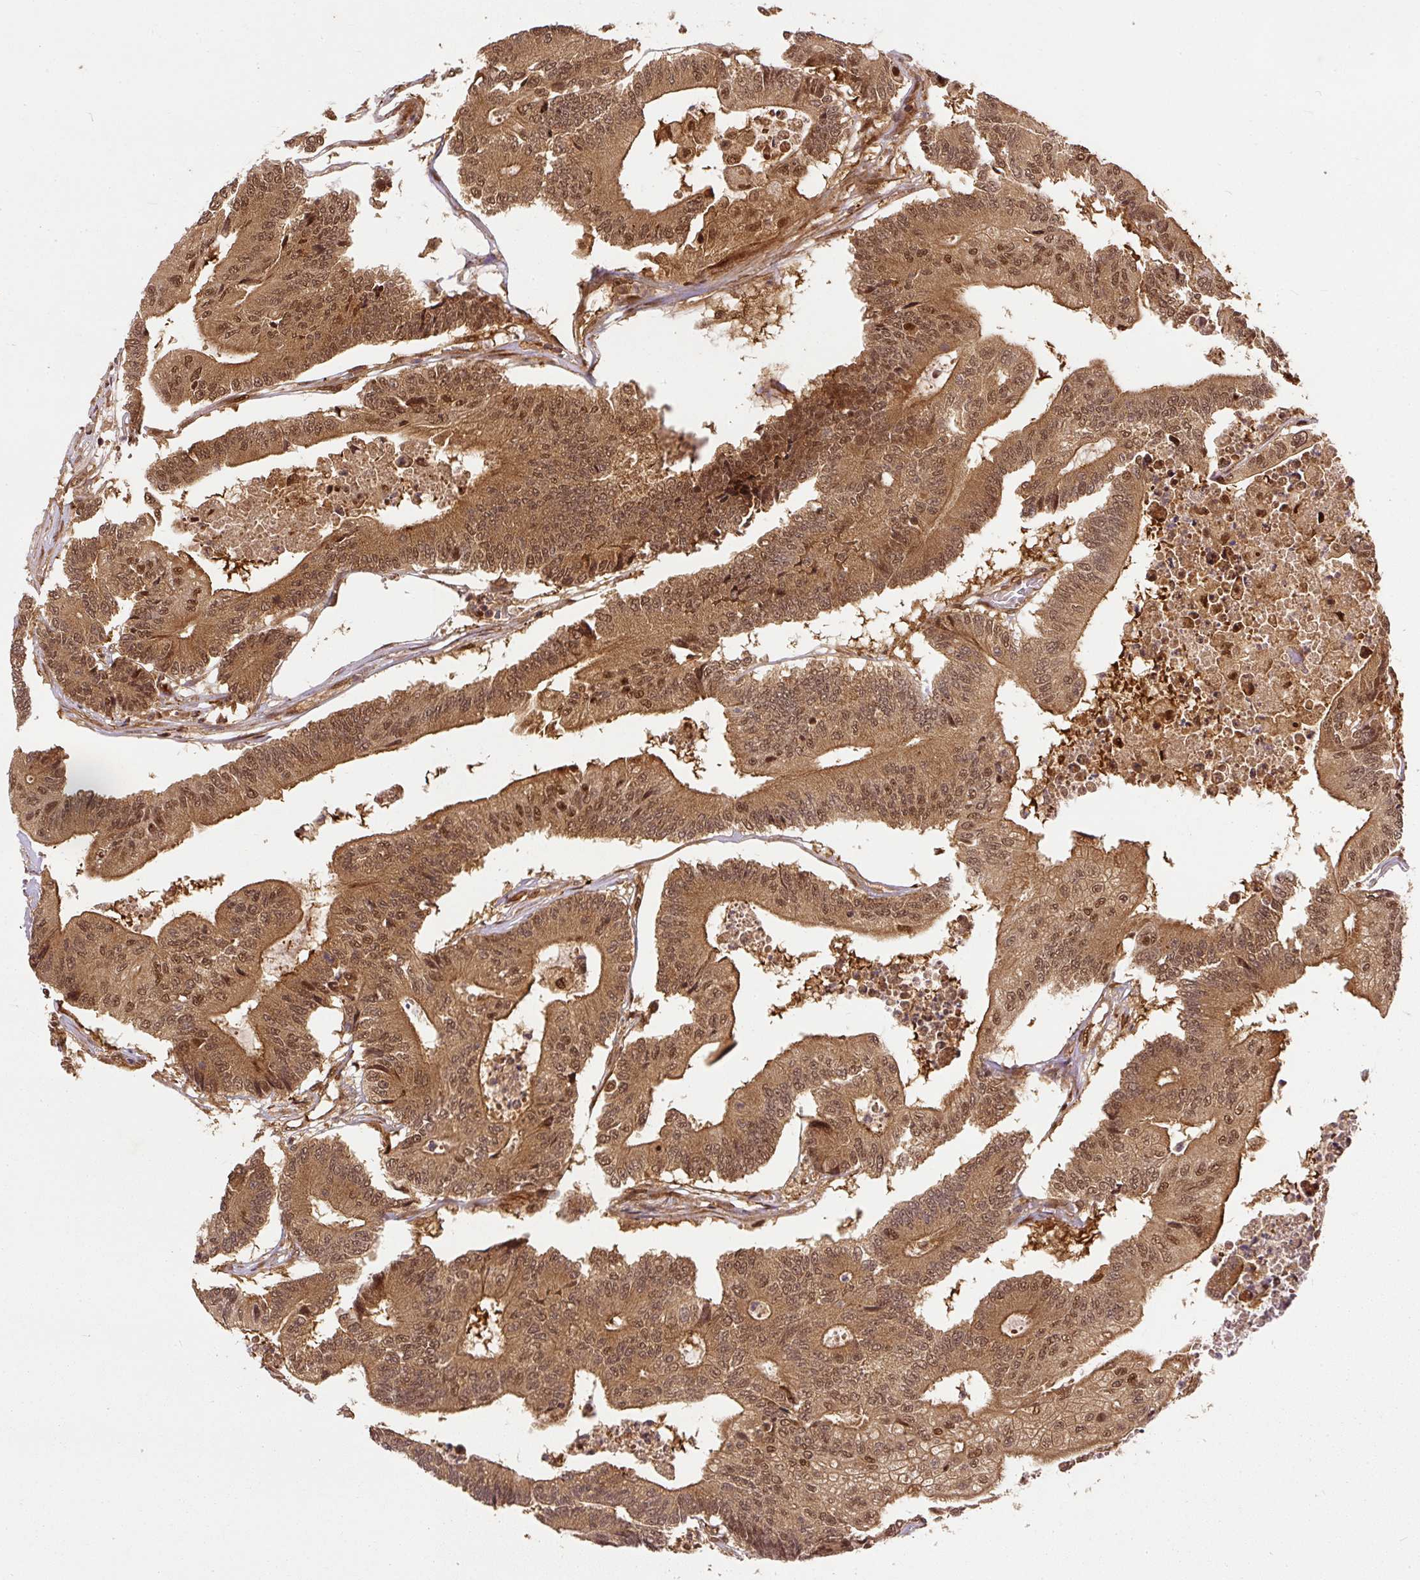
{"staining": {"intensity": "moderate", "quantity": ">75%", "location": "cytoplasmic/membranous,nuclear"}, "tissue": "colorectal cancer", "cell_type": "Tumor cells", "image_type": "cancer", "snomed": [{"axis": "morphology", "description": "Adenocarcinoma, NOS"}, {"axis": "topography", "description": "Colon"}], "caption": "Immunohistochemistry (IHC) micrograph of neoplastic tissue: human colorectal cancer stained using IHC shows medium levels of moderate protein expression localized specifically in the cytoplasmic/membranous and nuclear of tumor cells, appearing as a cytoplasmic/membranous and nuclear brown color.", "gene": "PSMD1", "patient": {"sex": "female", "age": 84}}